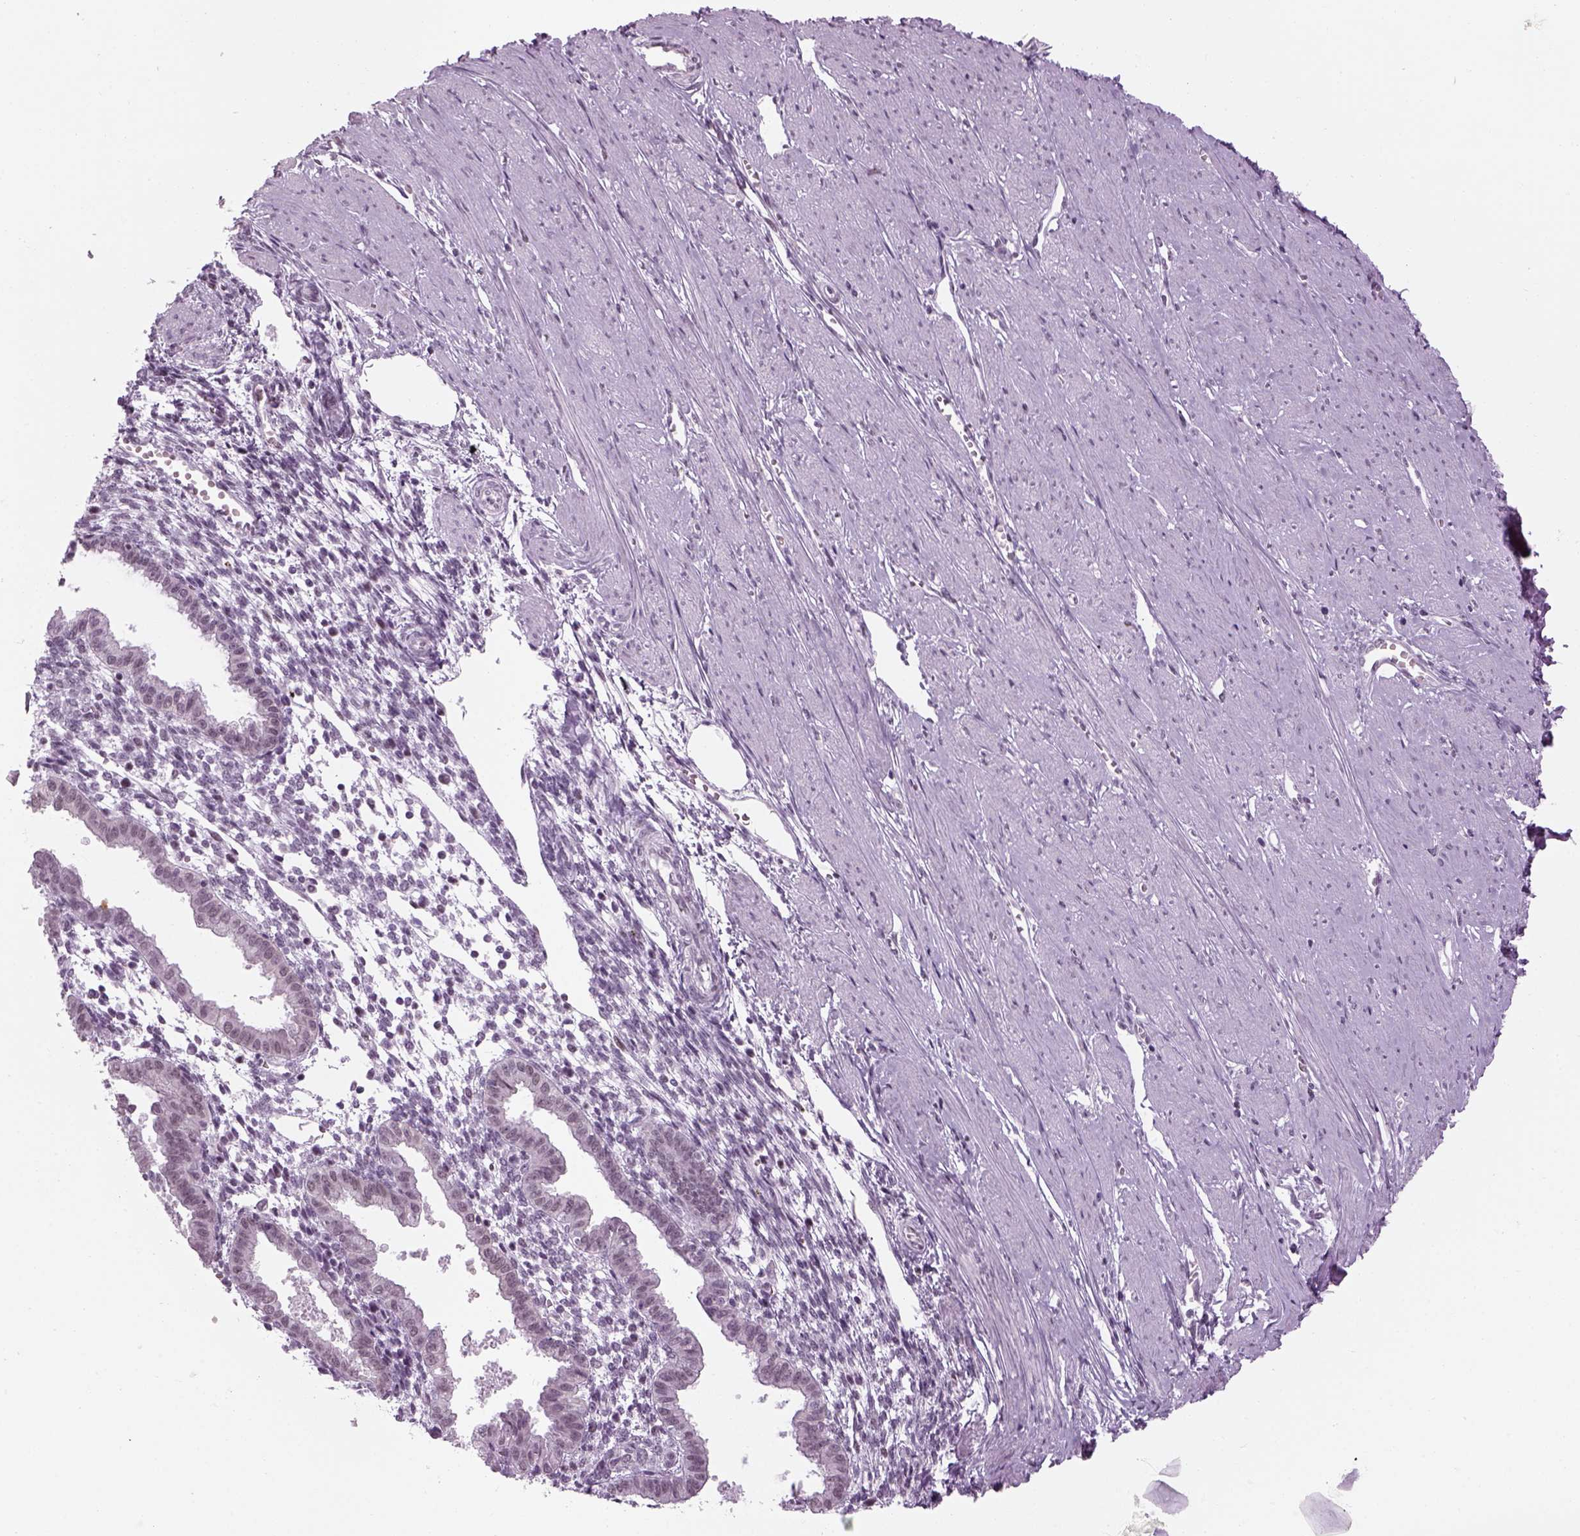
{"staining": {"intensity": "negative", "quantity": "none", "location": "none"}, "tissue": "endometrium", "cell_type": "Cells in endometrial stroma", "image_type": "normal", "snomed": [{"axis": "morphology", "description": "Normal tissue, NOS"}, {"axis": "topography", "description": "Endometrium"}], "caption": "Histopathology image shows no protein staining in cells in endometrial stroma of unremarkable endometrium. Nuclei are stained in blue.", "gene": "KCNG2", "patient": {"sex": "female", "age": 37}}